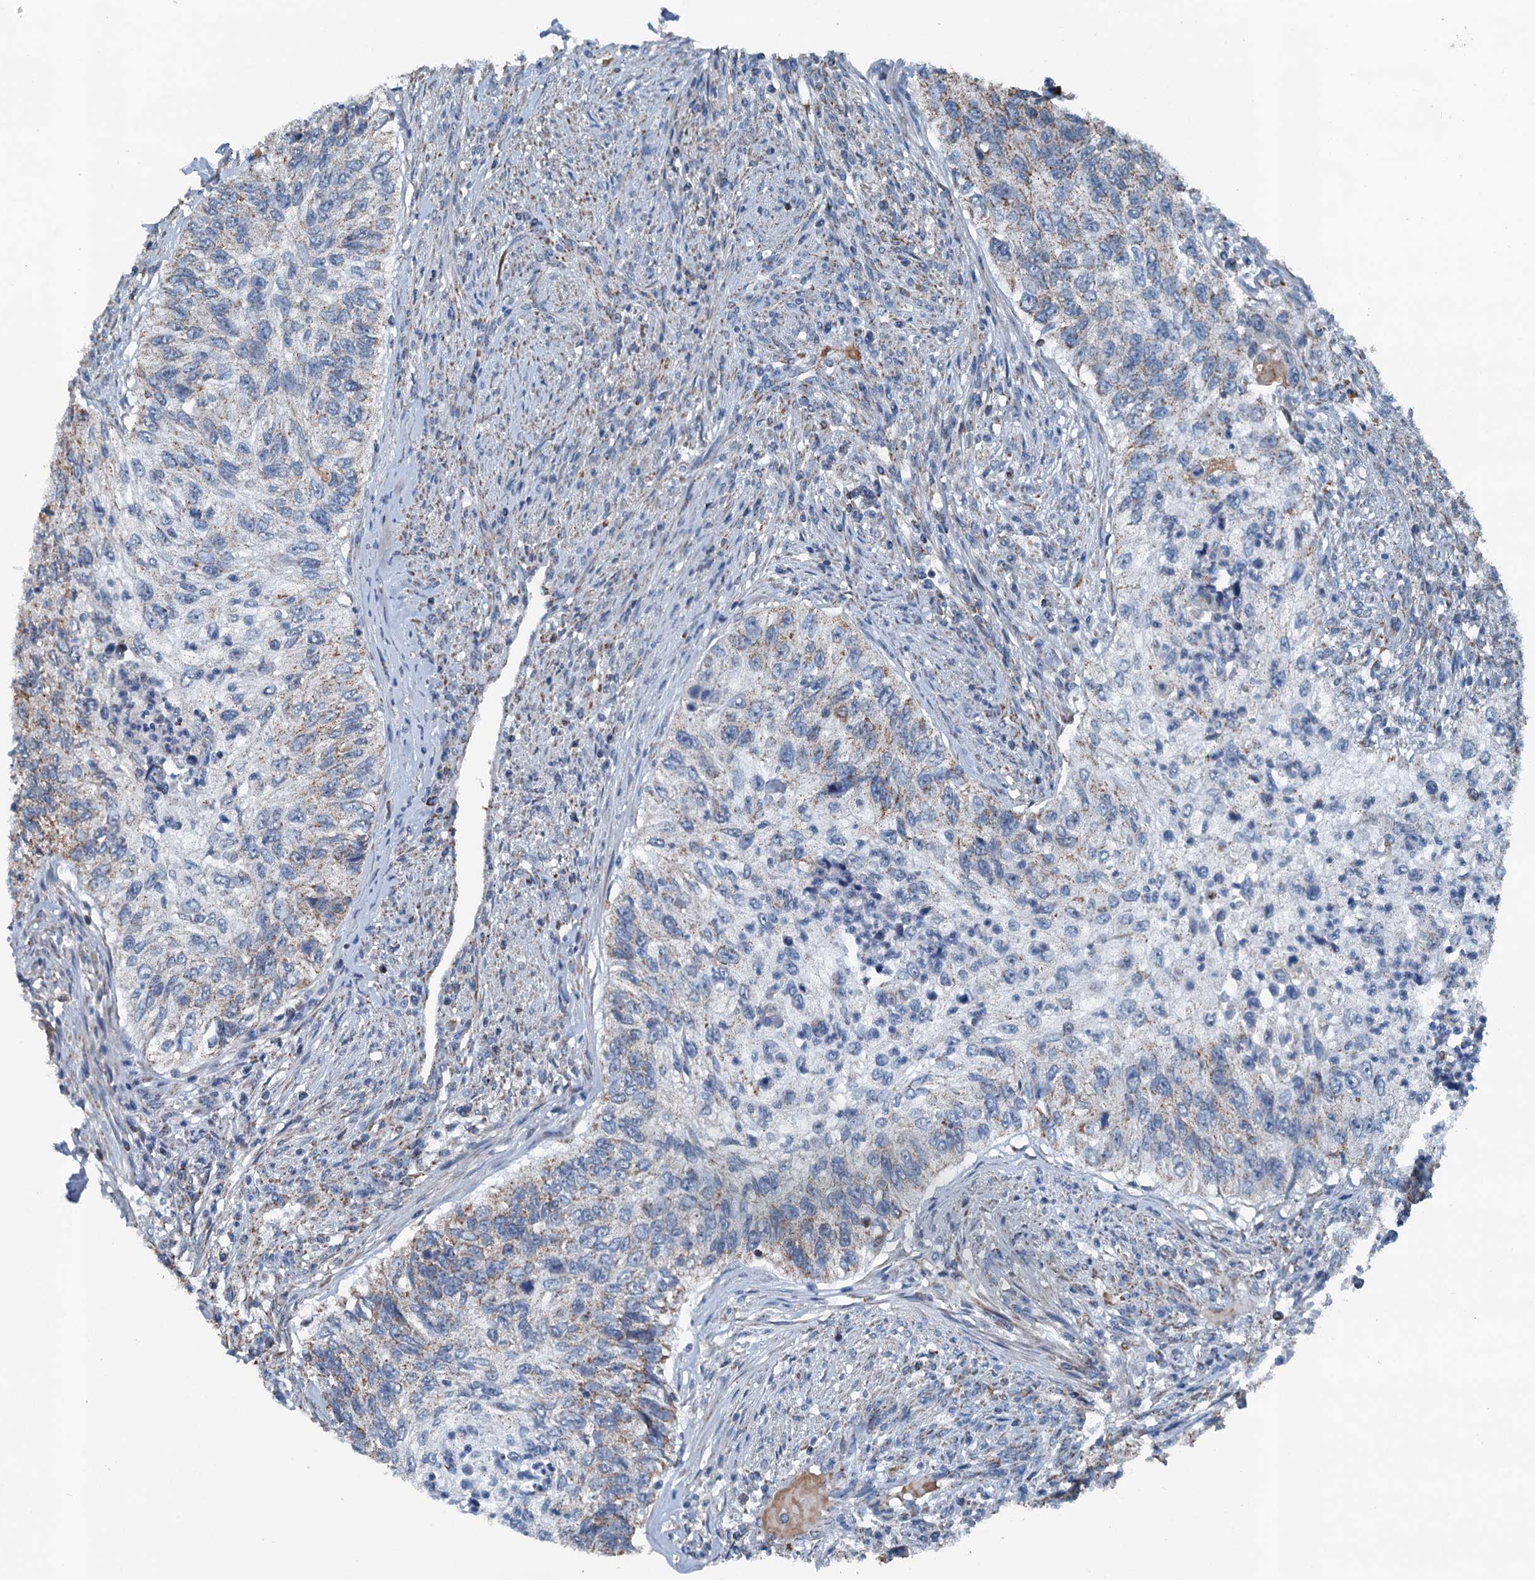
{"staining": {"intensity": "weak", "quantity": "25%-75%", "location": "cytoplasmic/membranous"}, "tissue": "urothelial cancer", "cell_type": "Tumor cells", "image_type": "cancer", "snomed": [{"axis": "morphology", "description": "Urothelial carcinoma, High grade"}, {"axis": "topography", "description": "Urinary bladder"}], "caption": "Urothelial cancer stained for a protein (brown) reveals weak cytoplasmic/membranous positive staining in approximately 25%-75% of tumor cells.", "gene": "TRPT1", "patient": {"sex": "female", "age": 60}}